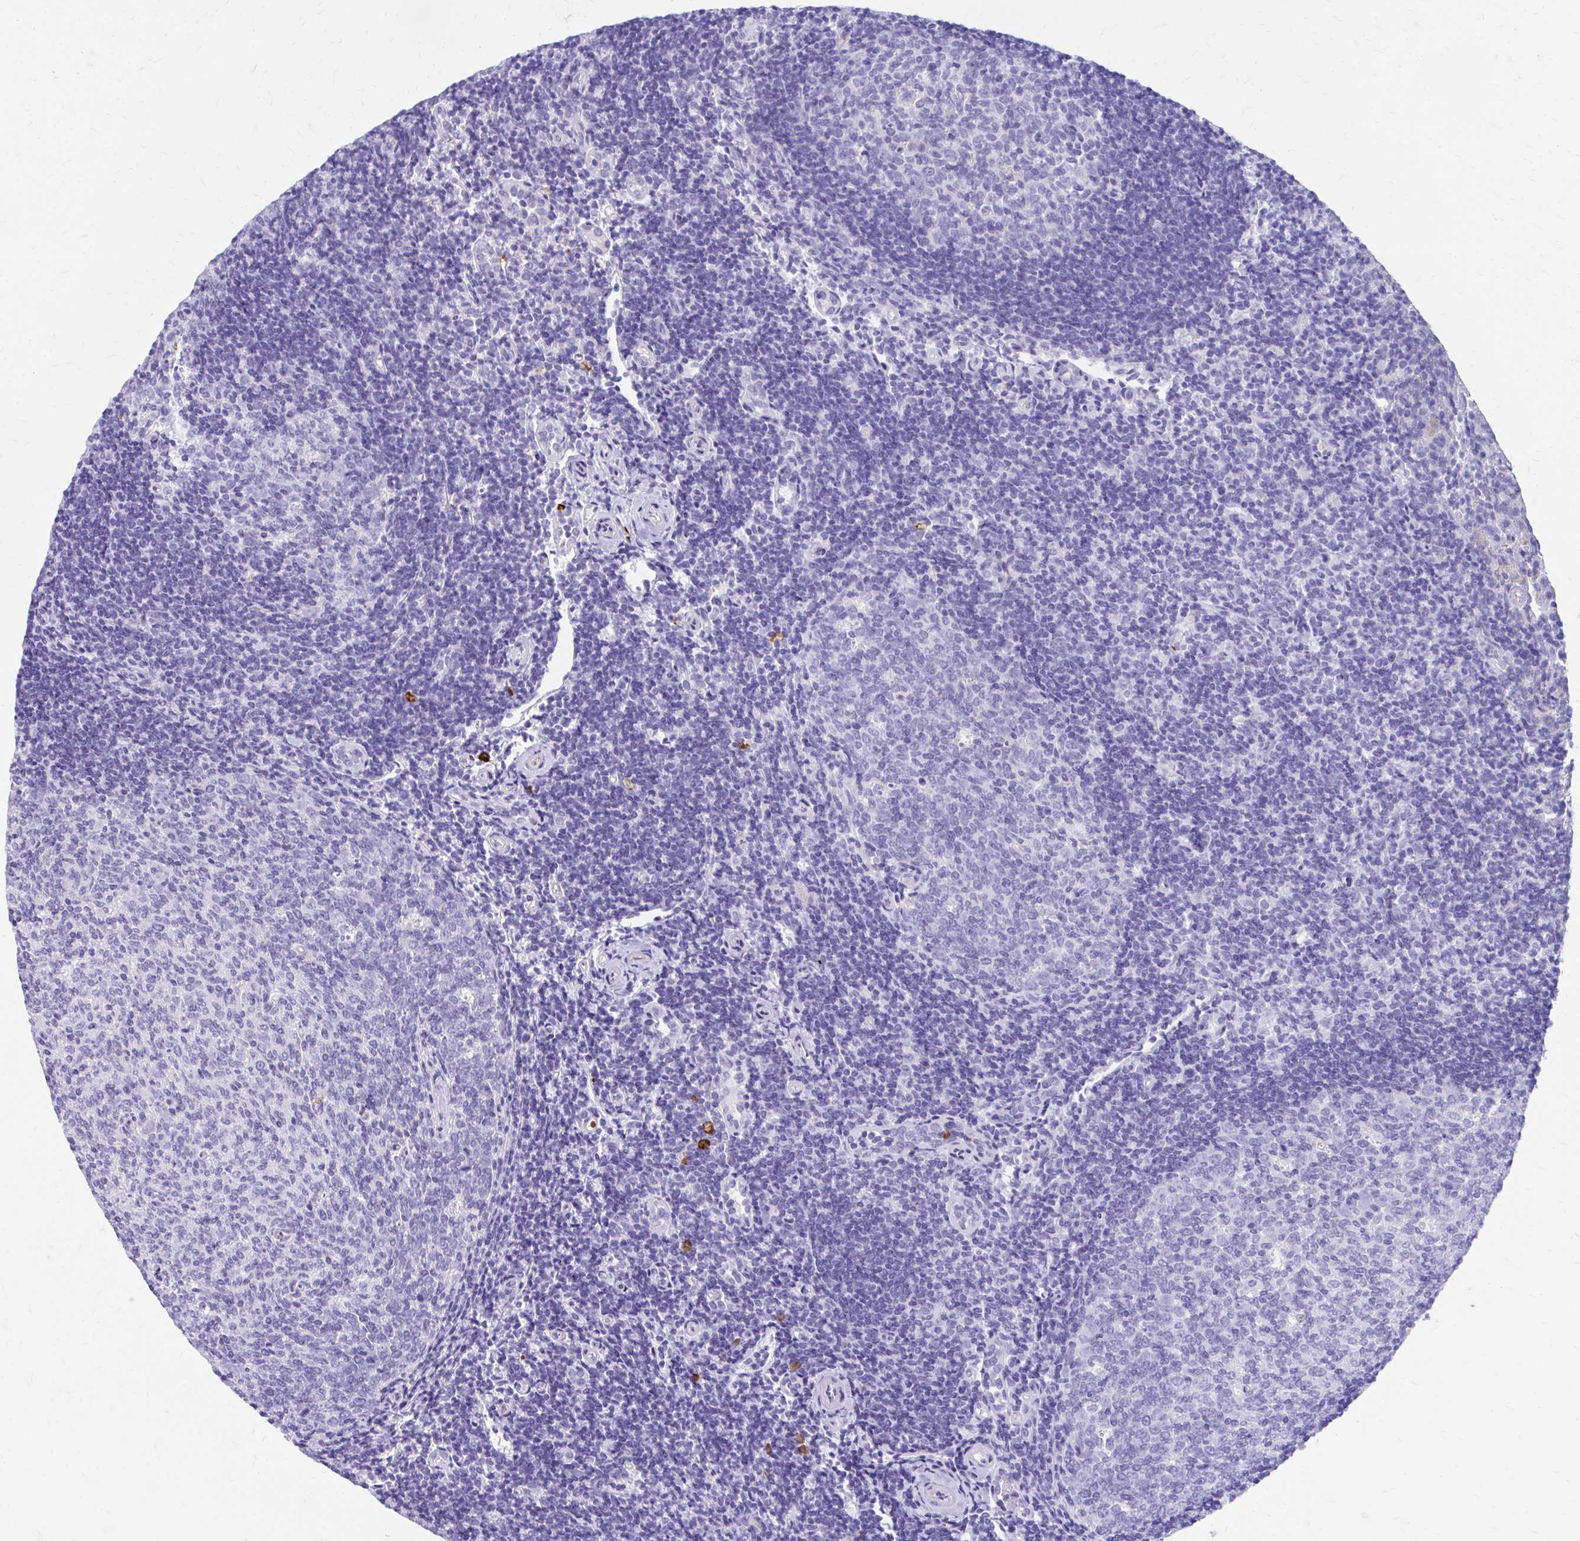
{"staining": {"intensity": "negative", "quantity": "none", "location": "none"}, "tissue": "tonsil", "cell_type": "Germinal center cells", "image_type": "normal", "snomed": [{"axis": "morphology", "description": "Normal tissue, NOS"}, {"axis": "topography", "description": "Tonsil"}], "caption": "A high-resolution image shows IHC staining of unremarkable tonsil, which shows no significant positivity in germinal center cells.", "gene": "ENSG00000285953", "patient": {"sex": "female", "age": 10}}